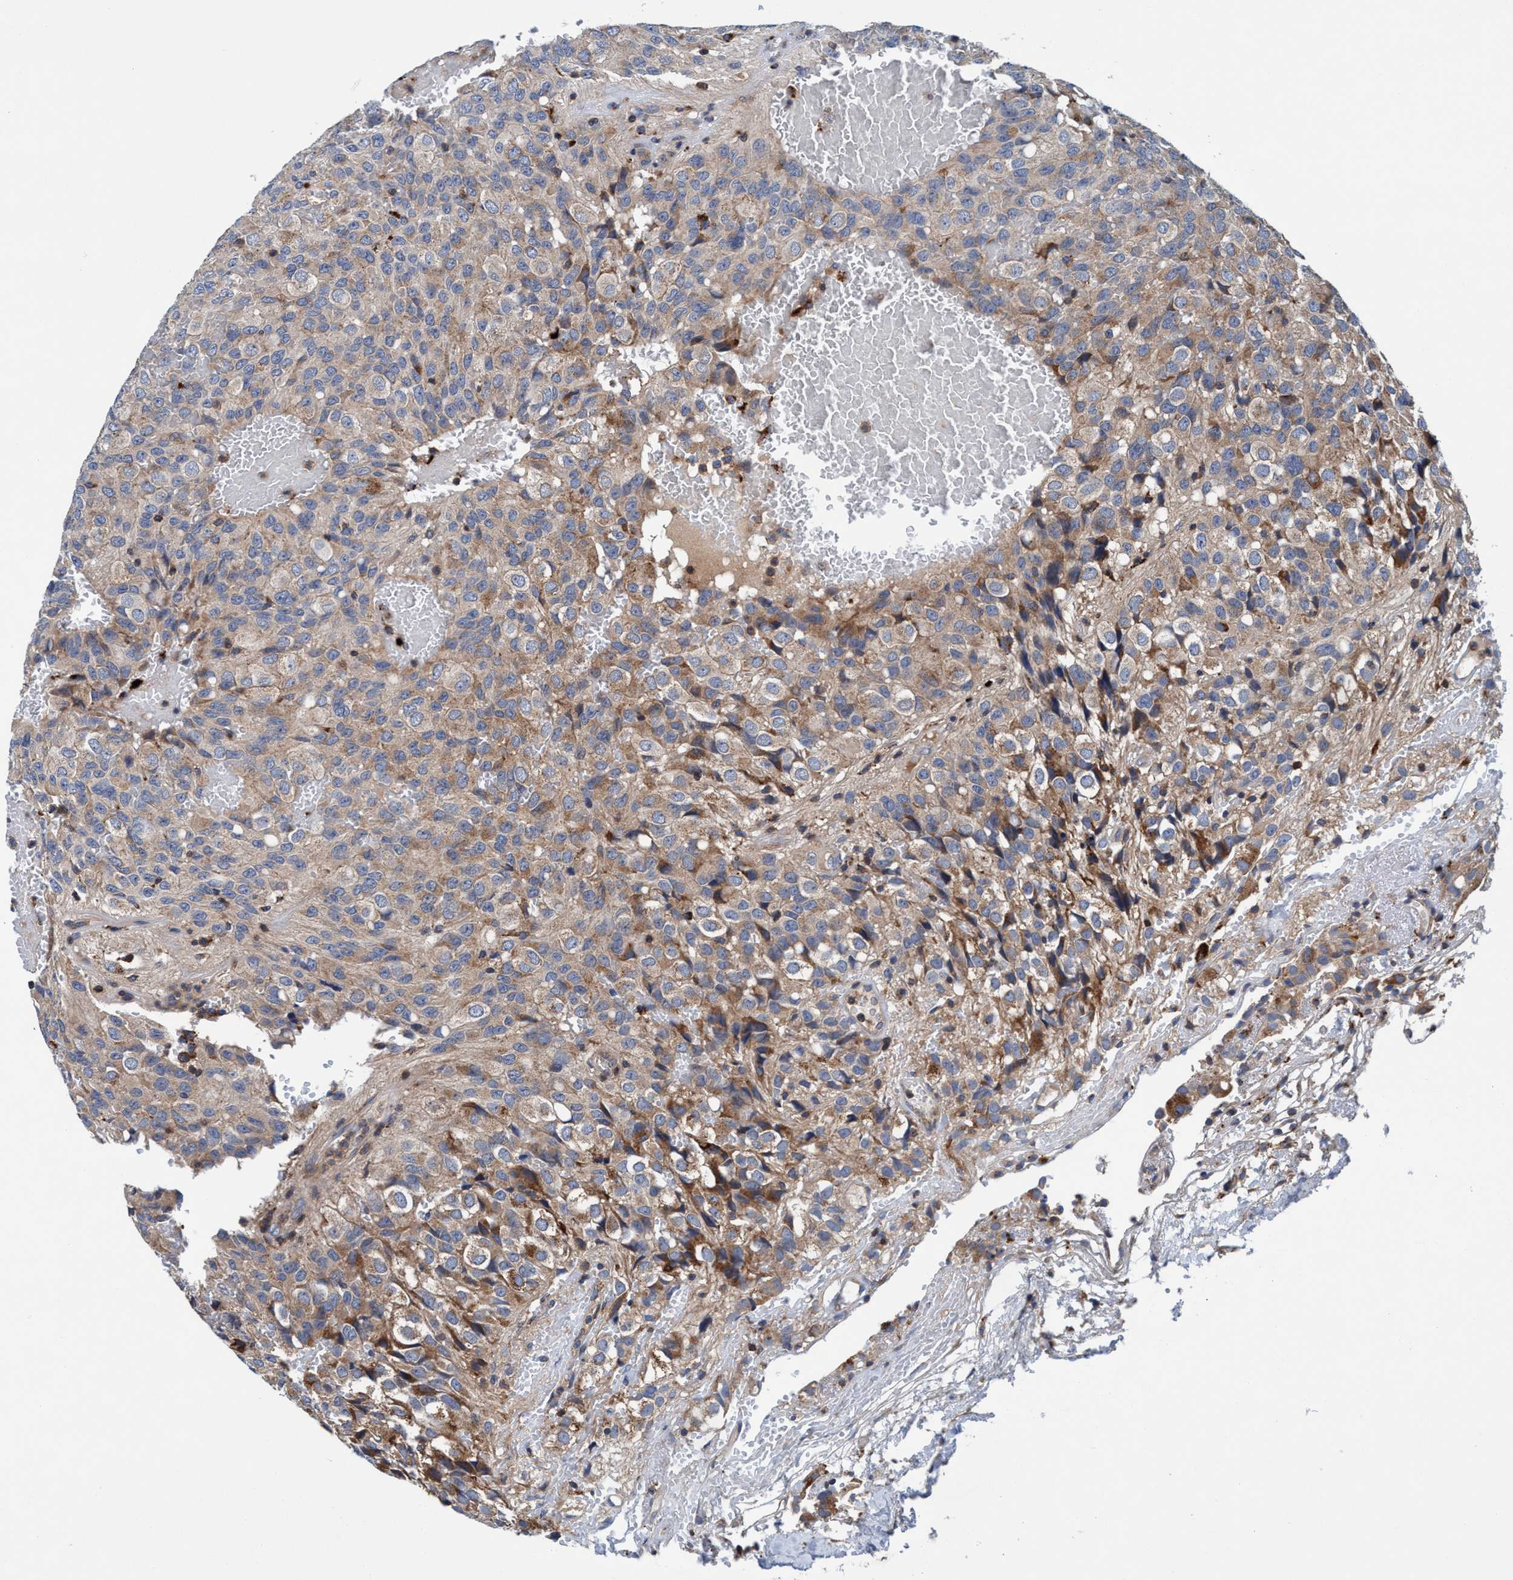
{"staining": {"intensity": "weak", "quantity": "25%-75%", "location": "cytoplasmic/membranous"}, "tissue": "glioma", "cell_type": "Tumor cells", "image_type": "cancer", "snomed": [{"axis": "morphology", "description": "Glioma, malignant, High grade"}, {"axis": "topography", "description": "Brain"}], "caption": "Tumor cells show low levels of weak cytoplasmic/membranous staining in about 25%-75% of cells in human glioma. The staining is performed using DAB (3,3'-diaminobenzidine) brown chromogen to label protein expression. The nuclei are counter-stained blue using hematoxylin.", "gene": "ENDOG", "patient": {"sex": "male", "age": 32}}